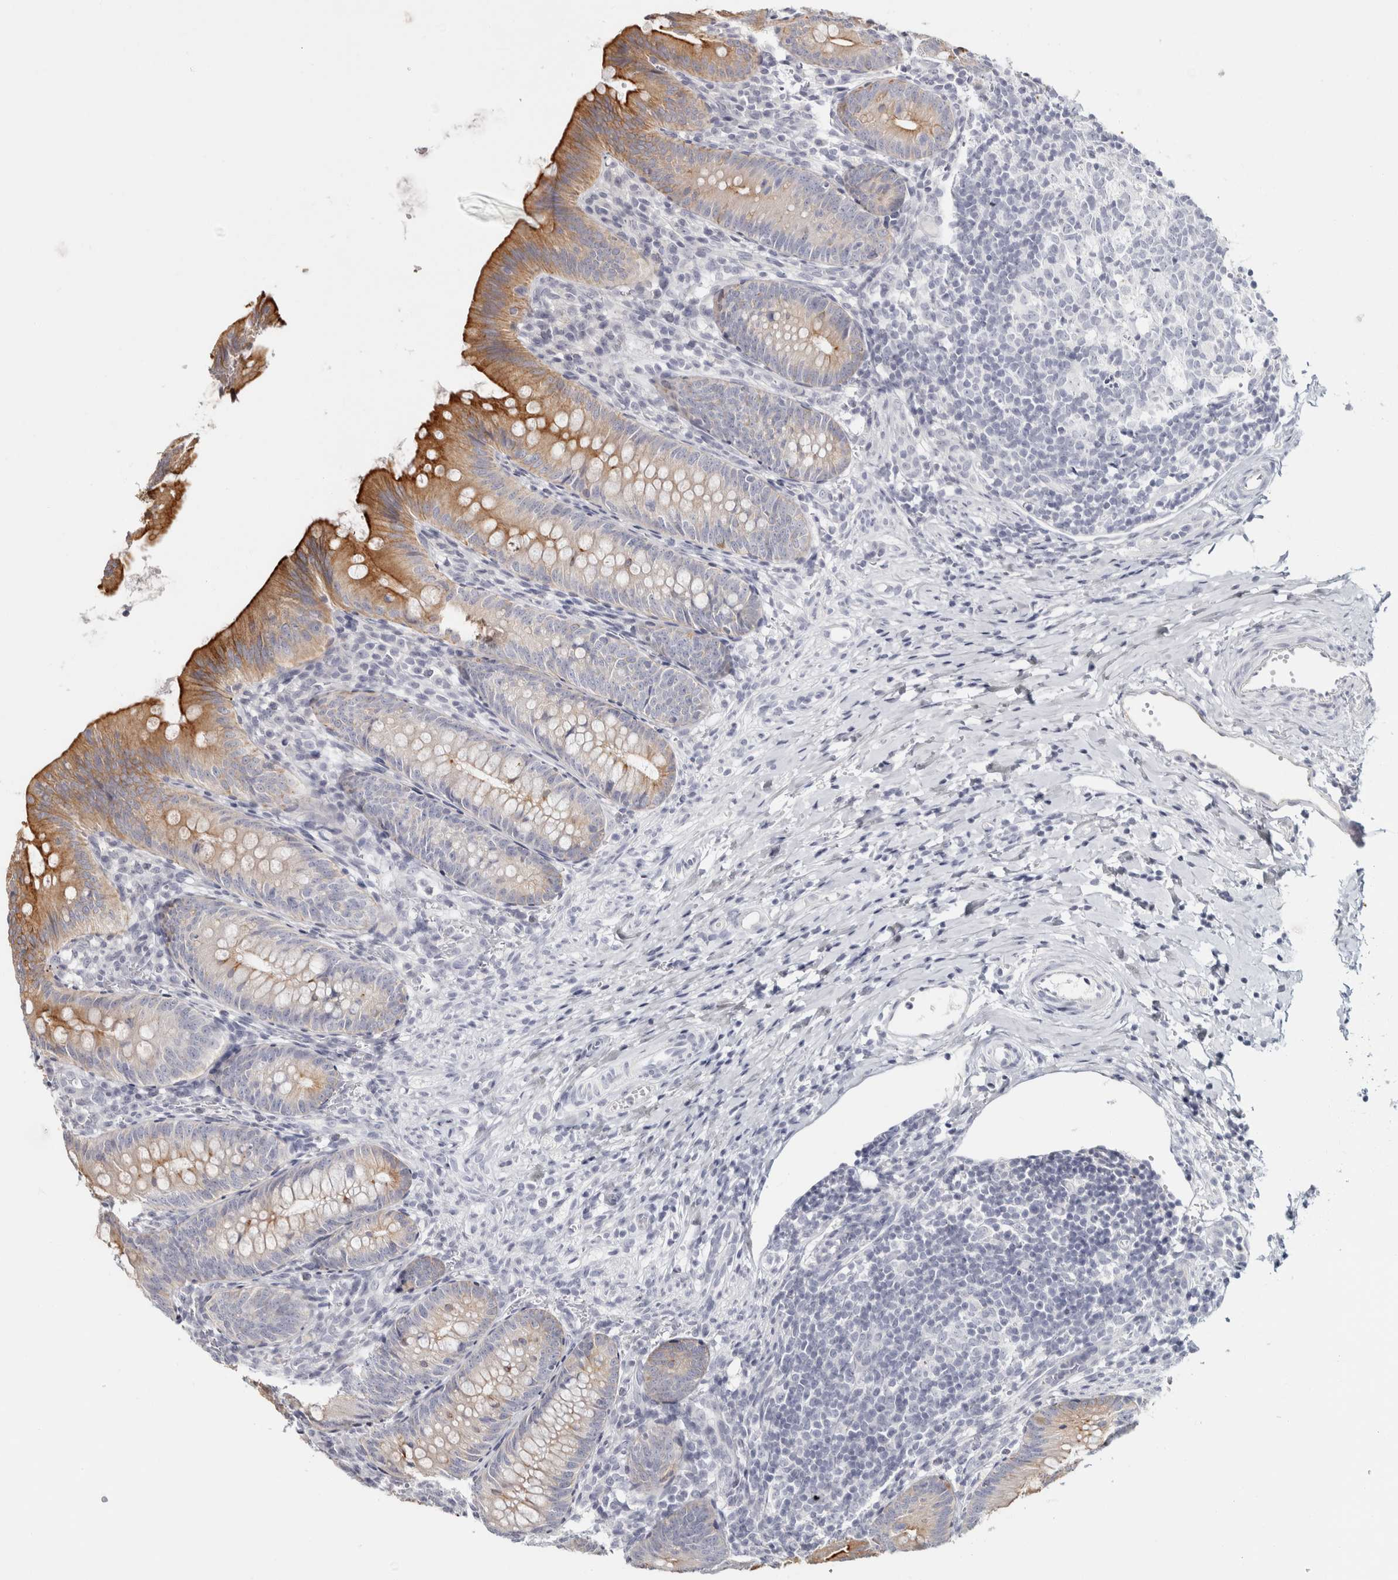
{"staining": {"intensity": "moderate", "quantity": "25%-75%", "location": "cytoplasmic/membranous"}, "tissue": "appendix", "cell_type": "Glandular cells", "image_type": "normal", "snomed": [{"axis": "morphology", "description": "Normal tissue, NOS"}, {"axis": "topography", "description": "Appendix"}], "caption": "Glandular cells exhibit medium levels of moderate cytoplasmic/membranous positivity in about 25%-75% of cells in normal human appendix. The staining was performed using DAB, with brown indicating positive protein expression. Nuclei are stained blue with hematoxylin.", "gene": "RPH3AL", "patient": {"sex": "male", "age": 1}}